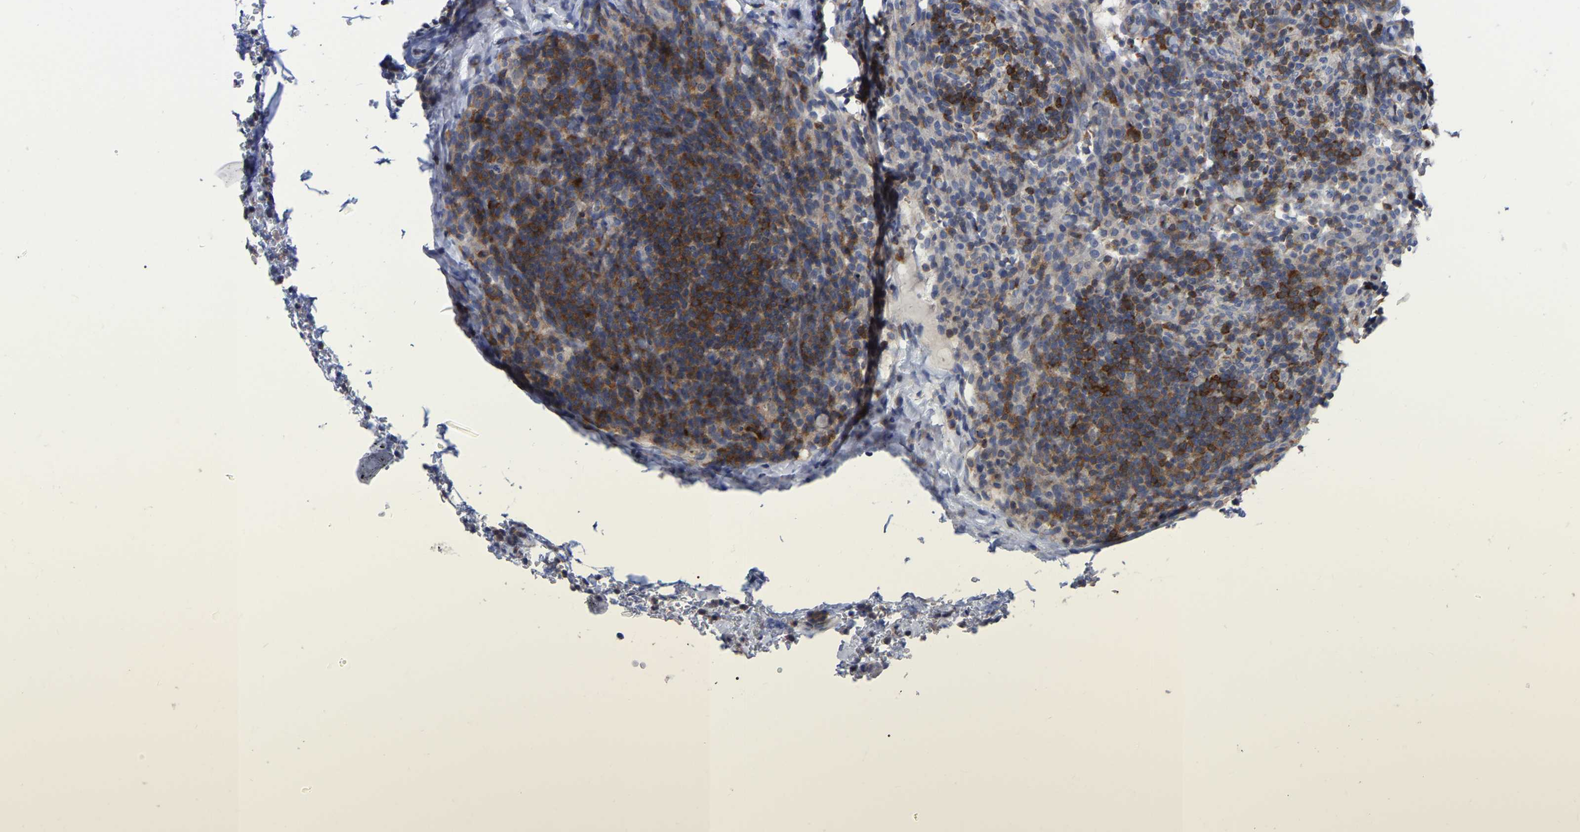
{"staining": {"intensity": "strong", "quantity": "25%-75%", "location": "cytoplasmic/membranous"}, "tissue": "lymph node", "cell_type": "Germinal center cells", "image_type": "normal", "snomed": [{"axis": "morphology", "description": "Normal tissue, NOS"}, {"axis": "morphology", "description": "Carcinoid, malignant, NOS"}, {"axis": "topography", "description": "Lymph node"}], "caption": "Immunohistochemical staining of benign lymph node shows high levels of strong cytoplasmic/membranous staining in about 25%-75% of germinal center cells.", "gene": "PTPN7", "patient": {"sex": "male", "age": 47}}